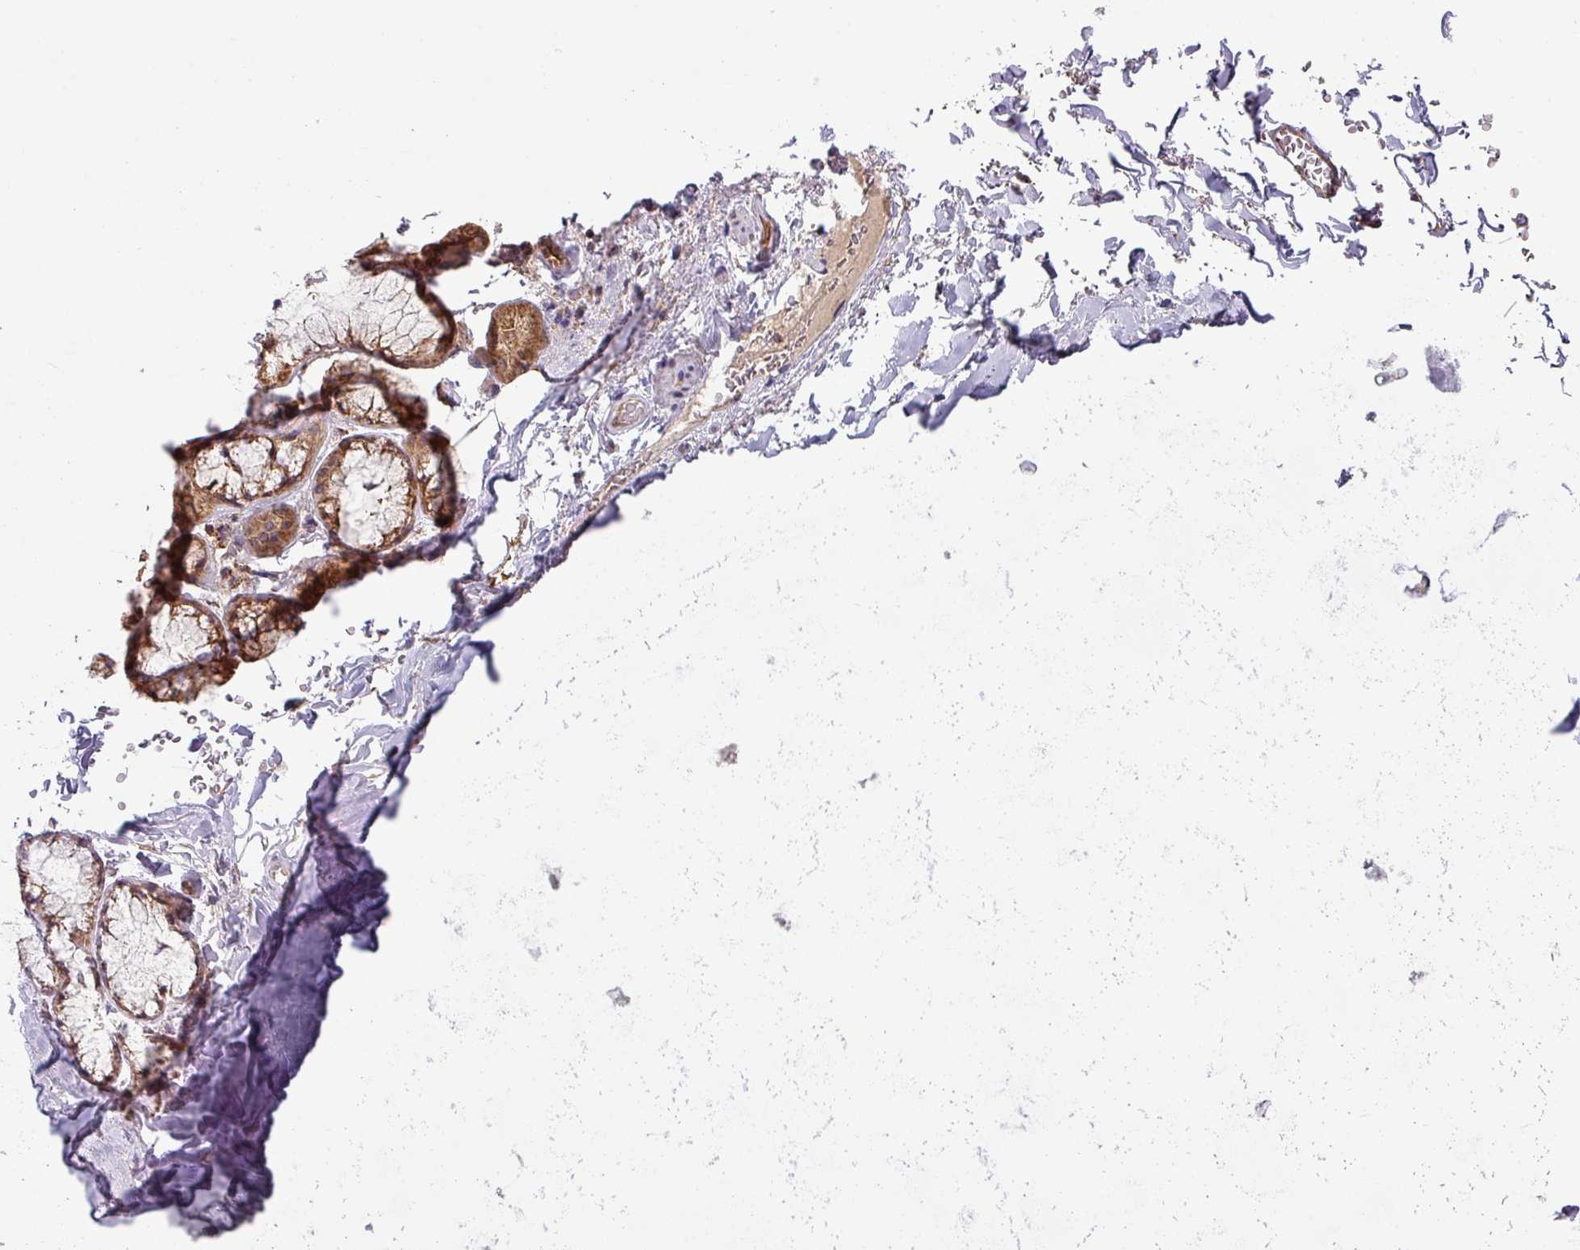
{"staining": {"intensity": "negative", "quantity": "none", "location": "none"}, "tissue": "adipose tissue", "cell_type": "Adipocytes", "image_type": "normal", "snomed": [{"axis": "morphology", "description": "Normal tissue, NOS"}, {"axis": "topography", "description": "Cartilage tissue"}], "caption": "Human adipose tissue stained for a protein using immunohistochemistry (IHC) reveals no staining in adipocytes.", "gene": "MRPS16", "patient": {"sex": "male", "age": 73}}